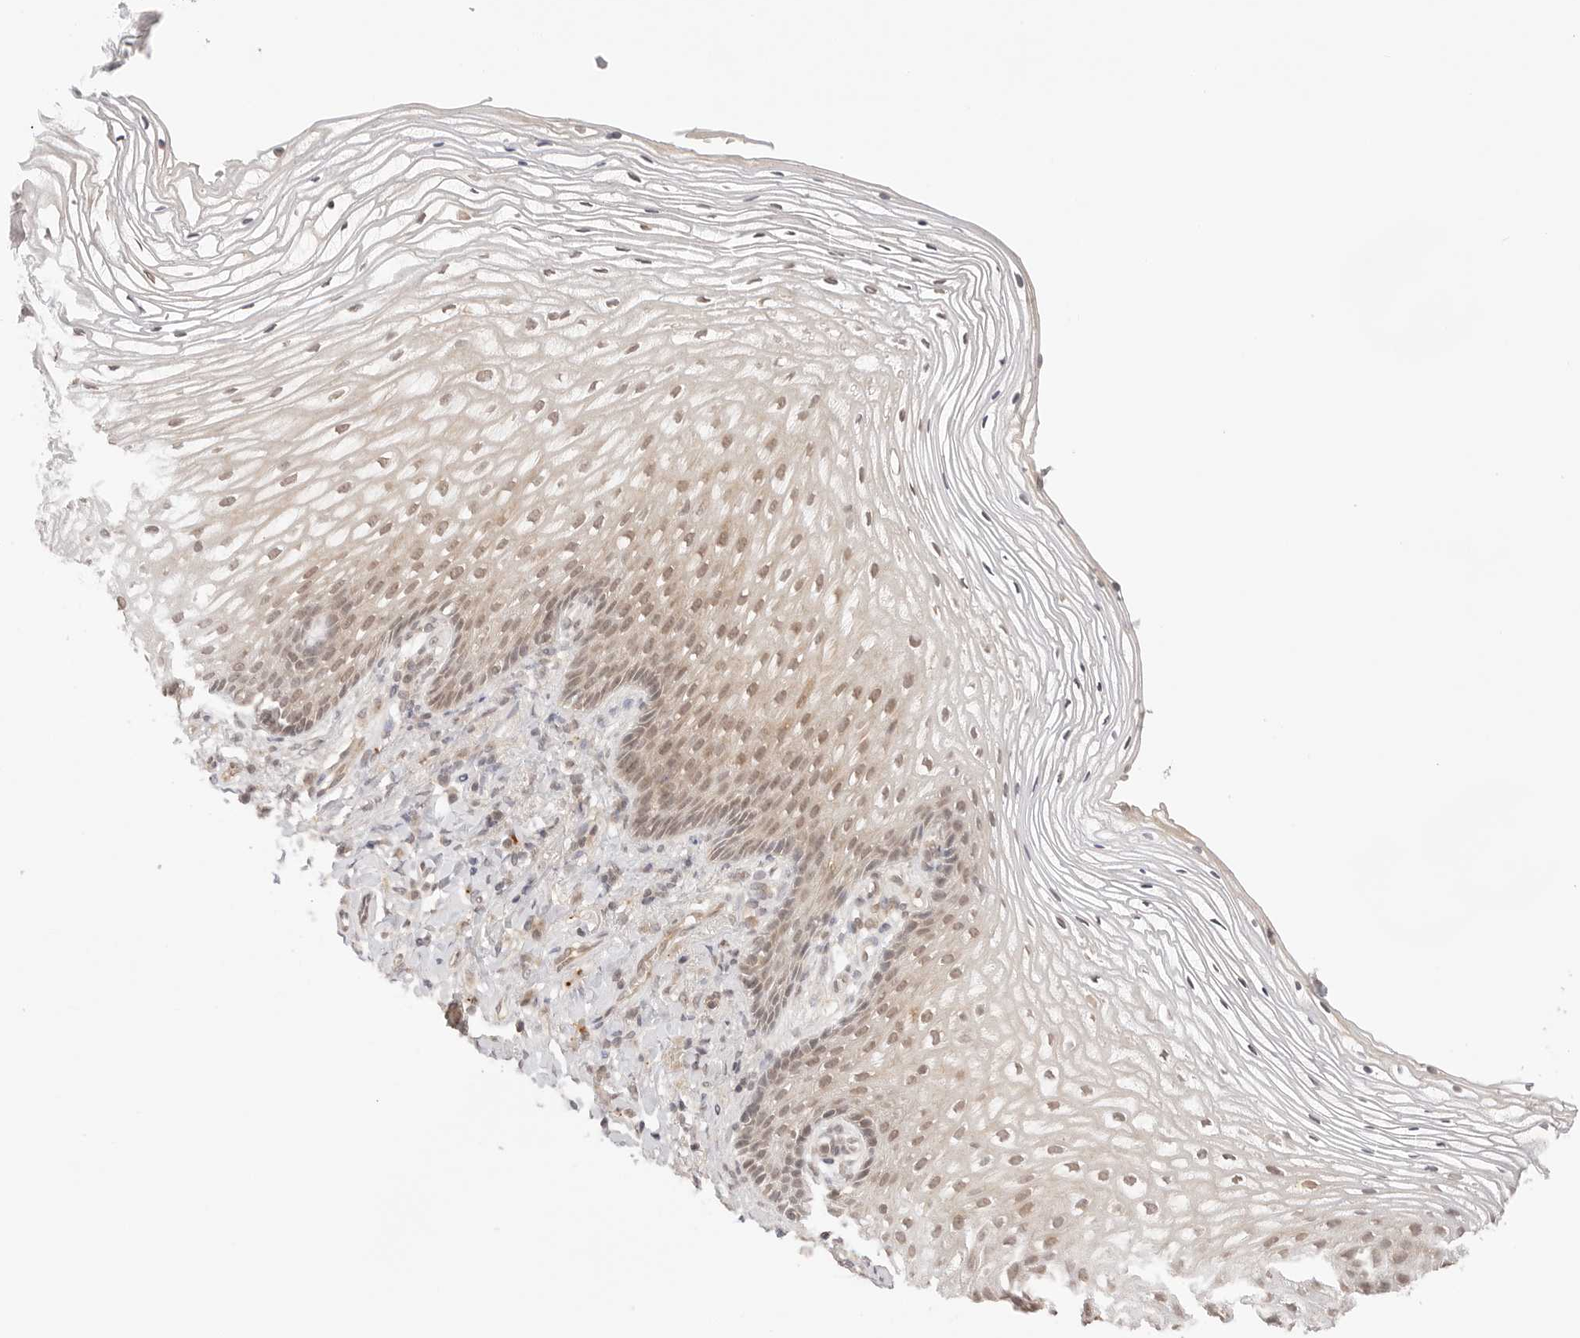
{"staining": {"intensity": "moderate", "quantity": ">75%", "location": "cytoplasmic/membranous,nuclear"}, "tissue": "vagina", "cell_type": "Squamous epithelial cells", "image_type": "normal", "snomed": [{"axis": "morphology", "description": "Normal tissue, NOS"}, {"axis": "topography", "description": "Vagina"}], "caption": "This is a micrograph of immunohistochemistry staining of normal vagina, which shows moderate staining in the cytoplasmic/membranous,nuclear of squamous epithelial cells.", "gene": "GPR34", "patient": {"sex": "female", "age": 60}}